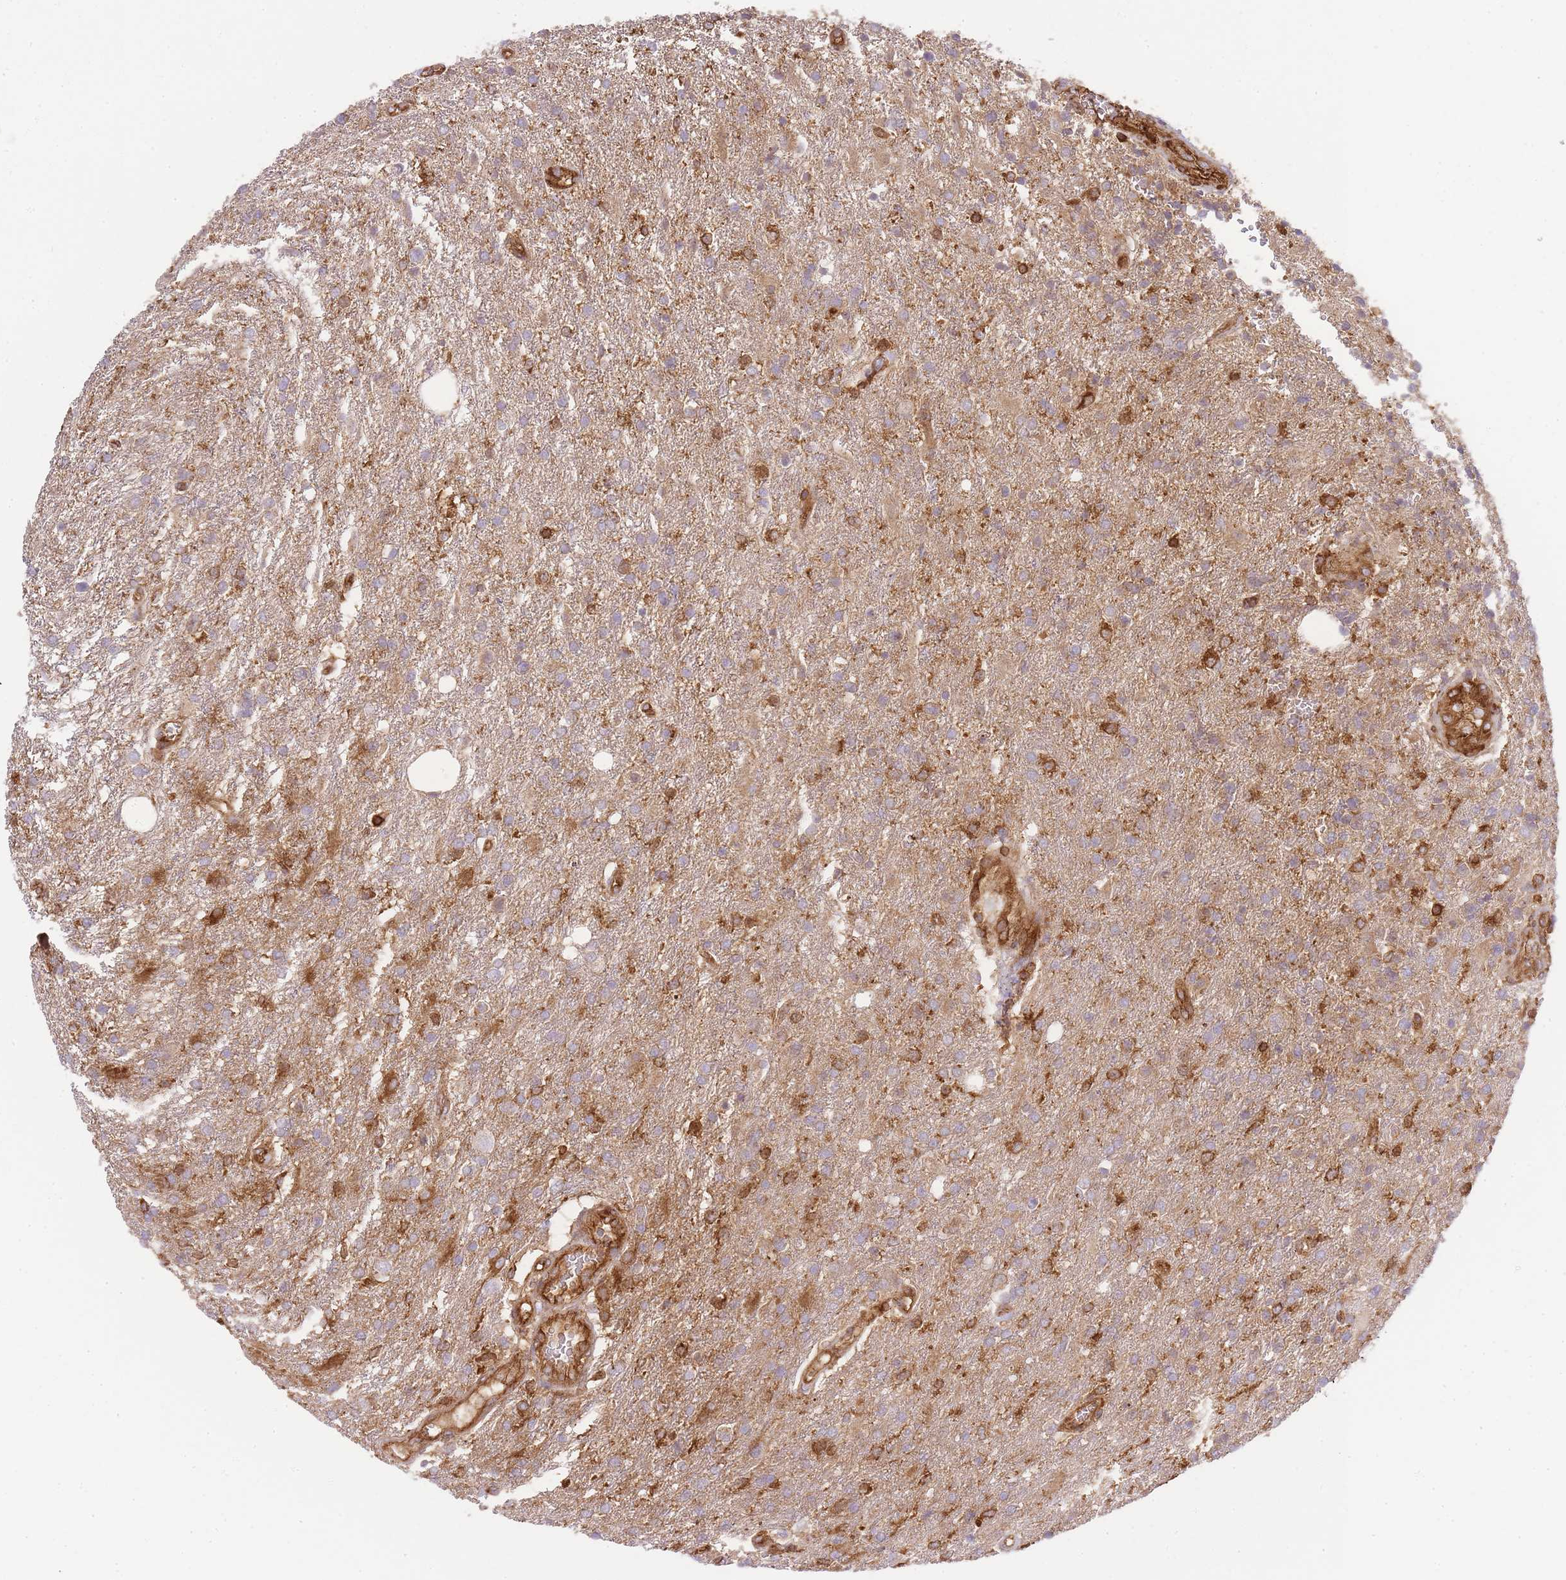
{"staining": {"intensity": "moderate", "quantity": ">75%", "location": "cytoplasmic/membranous"}, "tissue": "glioma", "cell_type": "Tumor cells", "image_type": "cancer", "snomed": [{"axis": "morphology", "description": "Glioma, malignant, High grade"}, {"axis": "topography", "description": "Brain"}], "caption": "Tumor cells display medium levels of moderate cytoplasmic/membranous expression in about >75% of cells in human malignant glioma (high-grade).", "gene": "MSN", "patient": {"sex": "male", "age": 56}}